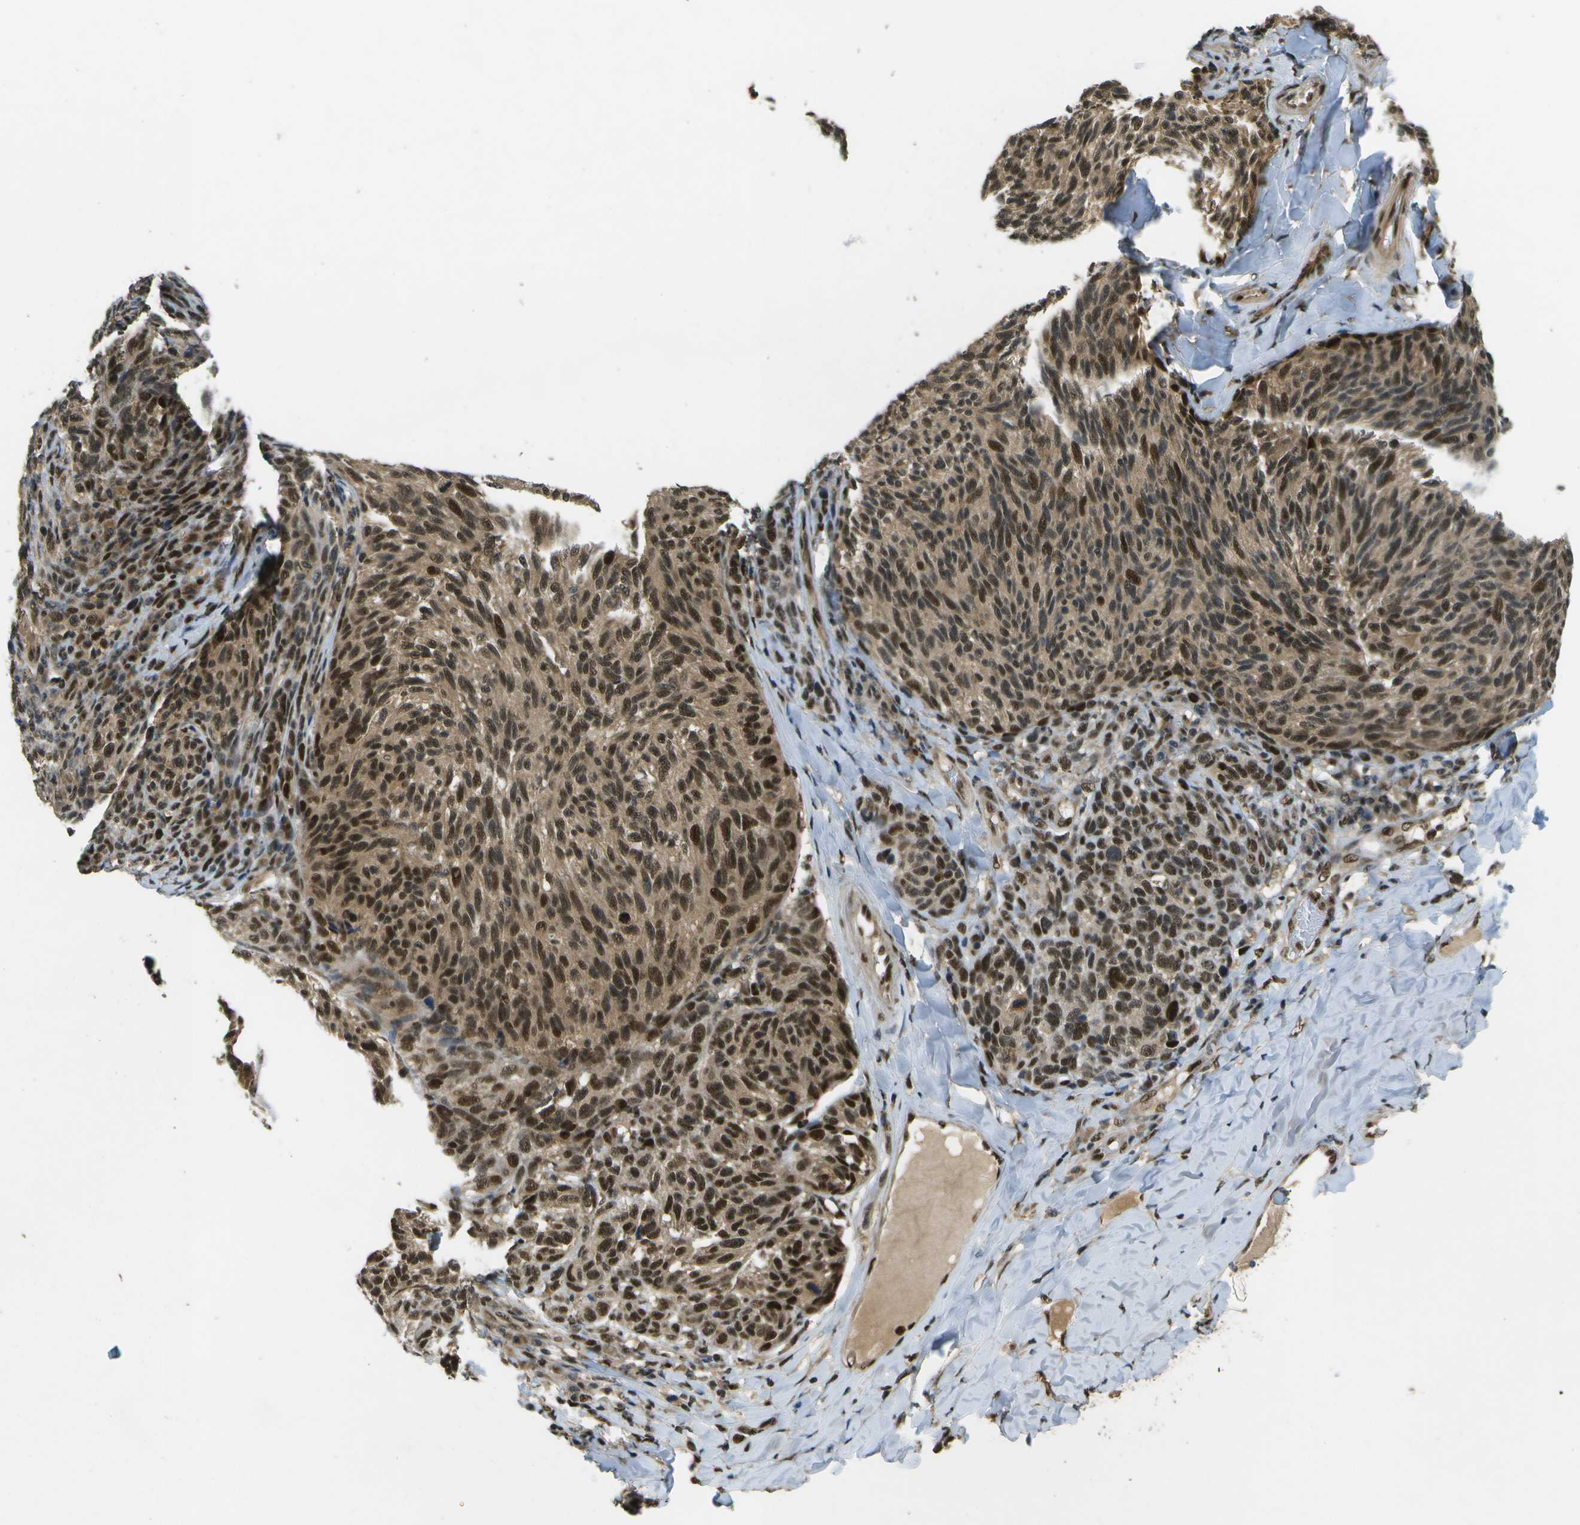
{"staining": {"intensity": "strong", "quantity": ">75%", "location": "cytoplasmic/membranous,nuclear"}, "tissue": "melanoma", "cell_type": "Tumor cells", "image_type": "cancer", "snomed": [{"axis": "morphology", "description": "Malignant melanoma, NOS"}, {"axis": "topography", "description": "Skin"}], "caption": "Malignant melanoma stained for a protein (brown) displays strong cytoplasmic/membranous and nuclear positive staining in approximately >75% of tumor cells.", "gene": "GANC", "patient": {"sex": "female", "age": 73}}